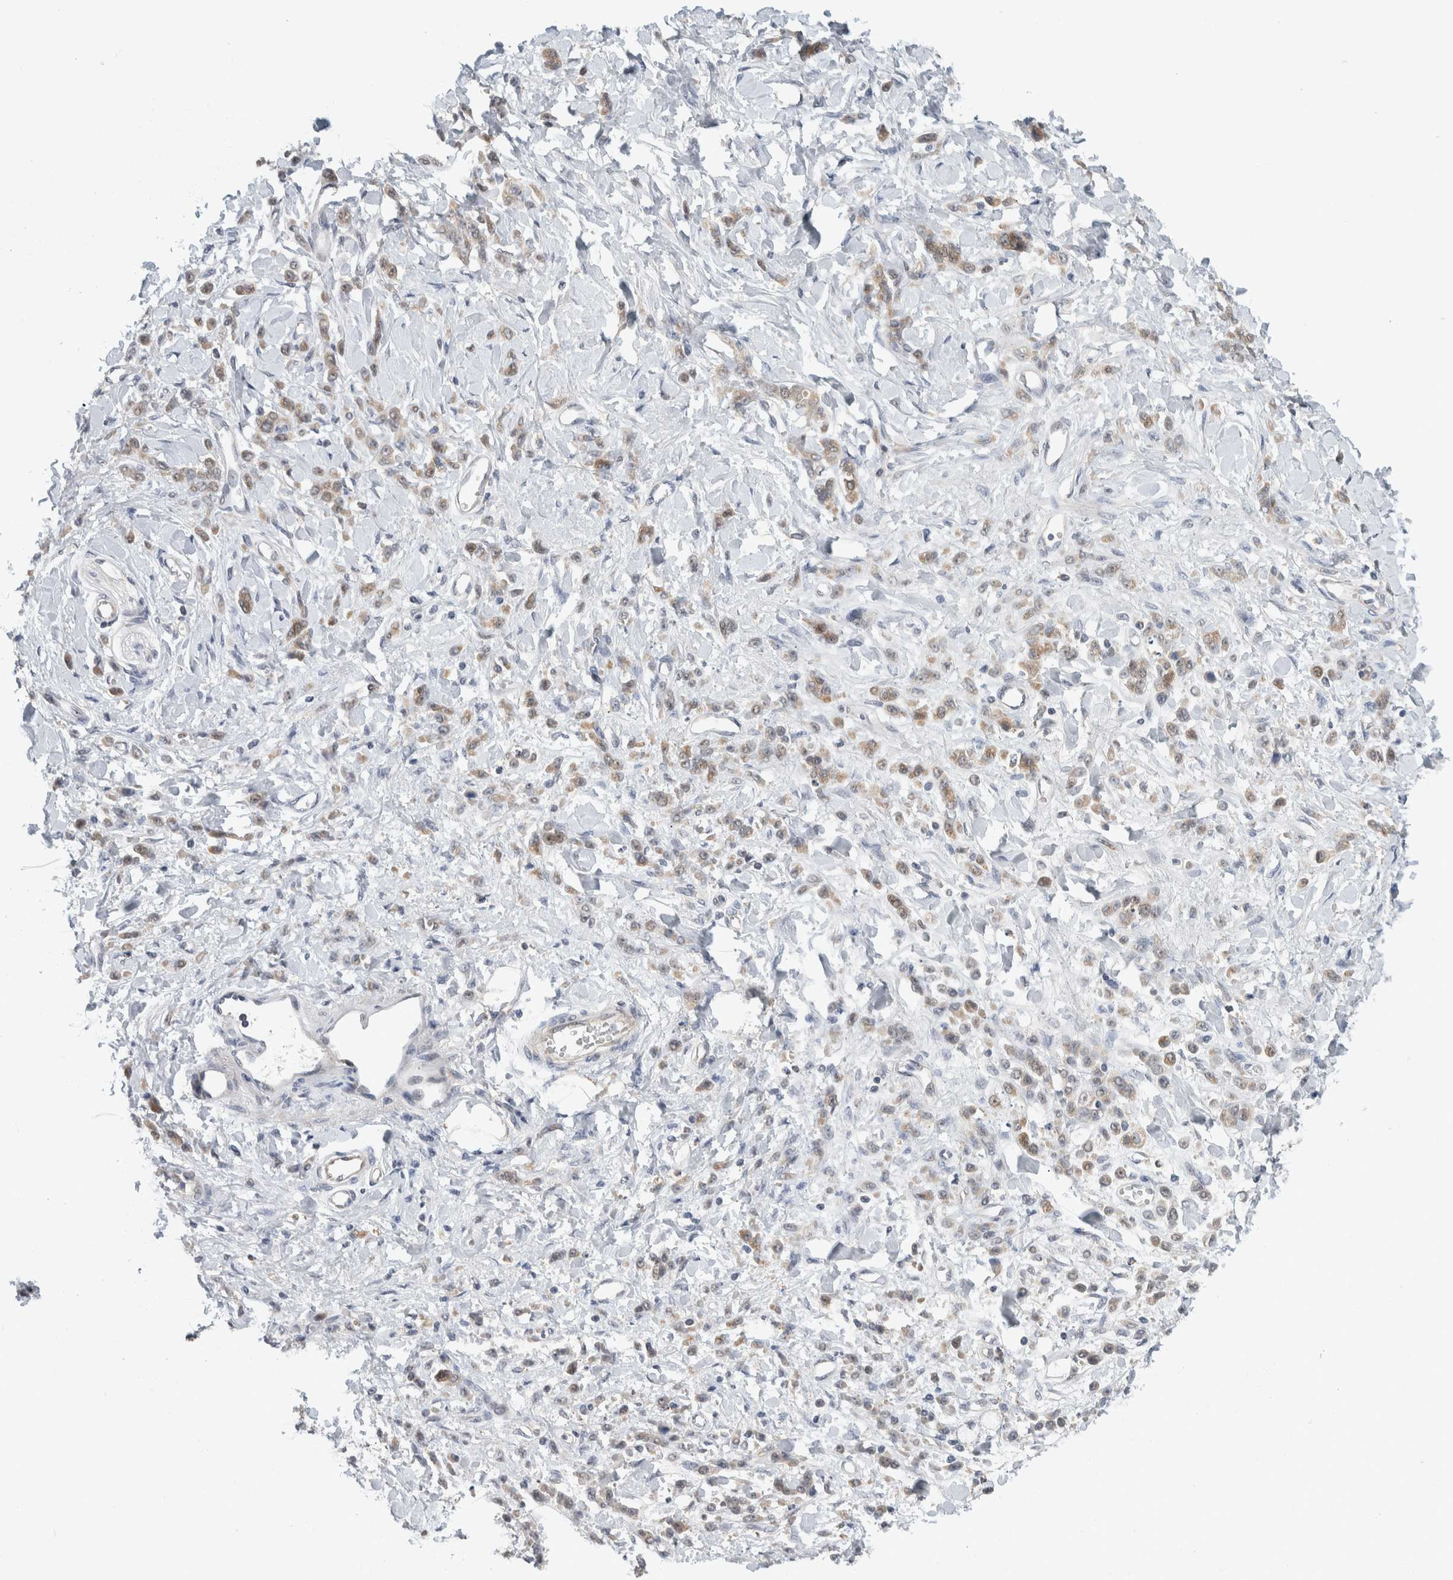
{"staining": {"intensity": "weak", "quantity": "25%-75%", "location": "cytoplasmic/membranous"}, "tissue": "stomach cancer", "cell_type": "Tumor cells", "image_type": "cancer", "snomed": [{"axis": "morphology", "description": "Normal tissue, NOS"}, {"axis": "morphology", "description": "Adenocarcinoma, NOS"}, {"axis": "topography", "description": "Stomach"}], "caption": "Stomach cancer (adenocarcinoma) was stained to show a protein in brown. There is low levels of weak cytoplasmic/membranous positivity in approximately 25%-75% of tumor cells.", "gene": "SHPK", "patient": {"sex": "male", "age": 82}}